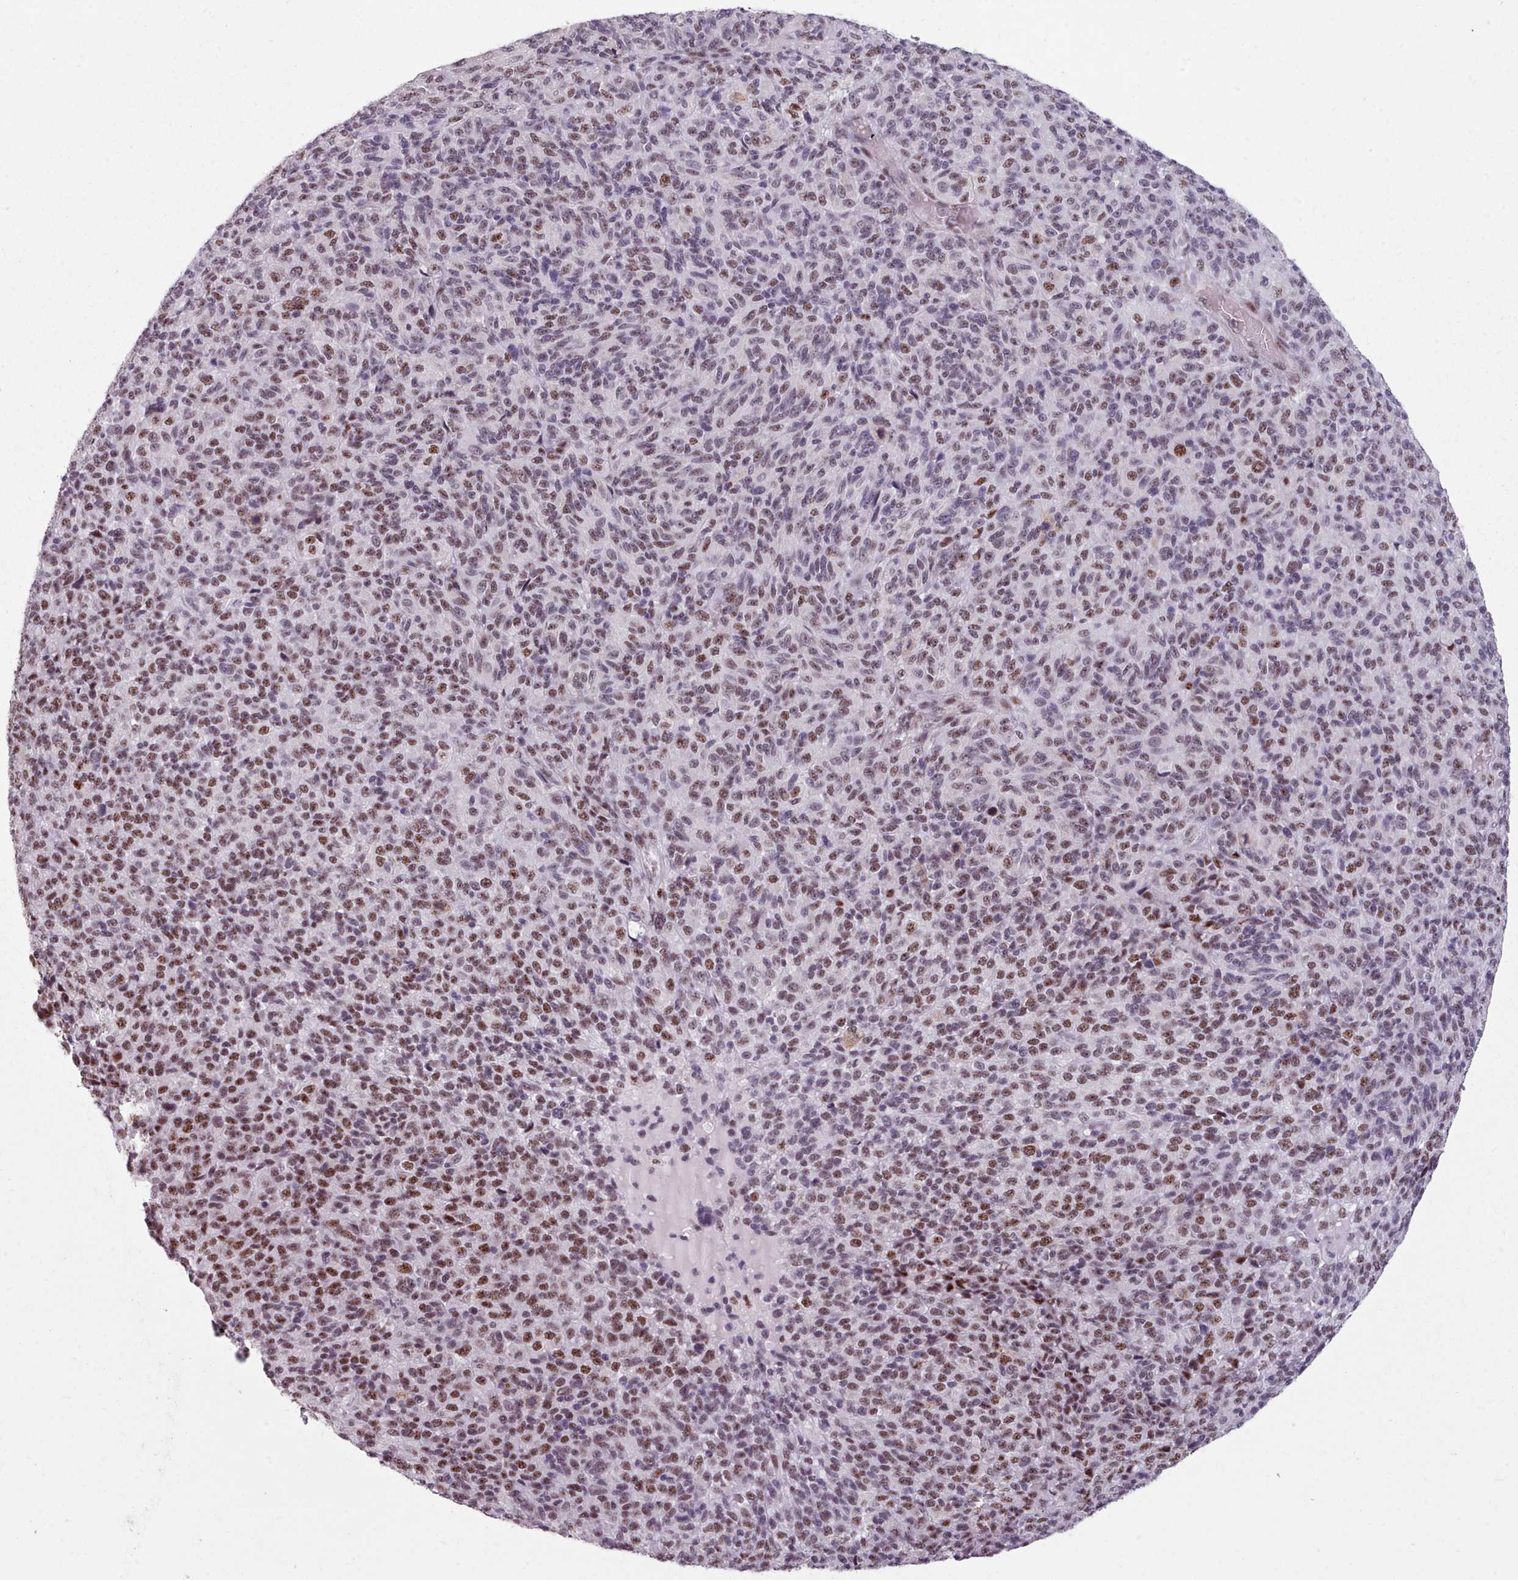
{"staining": {"intensity": "strong", "quantity": "25%-75%", "location": "nuclear"}, "tissue": "melanoma", "cell_type": "Tumor cells", "image_type": "cancer", "snomed": [{"axis": "morphology", "description": "Malignant melanoma, Metastatic site"}, {"axis": "topography", "description": "Brain"}], "caption": "Tumor cells reveal high levels of strong nuclear expression in about 25%-75% of cells in human malignant melanoma (metastatic site).", "gene": "SRRM1", "patient": {"sex": "female", "age": 56}}